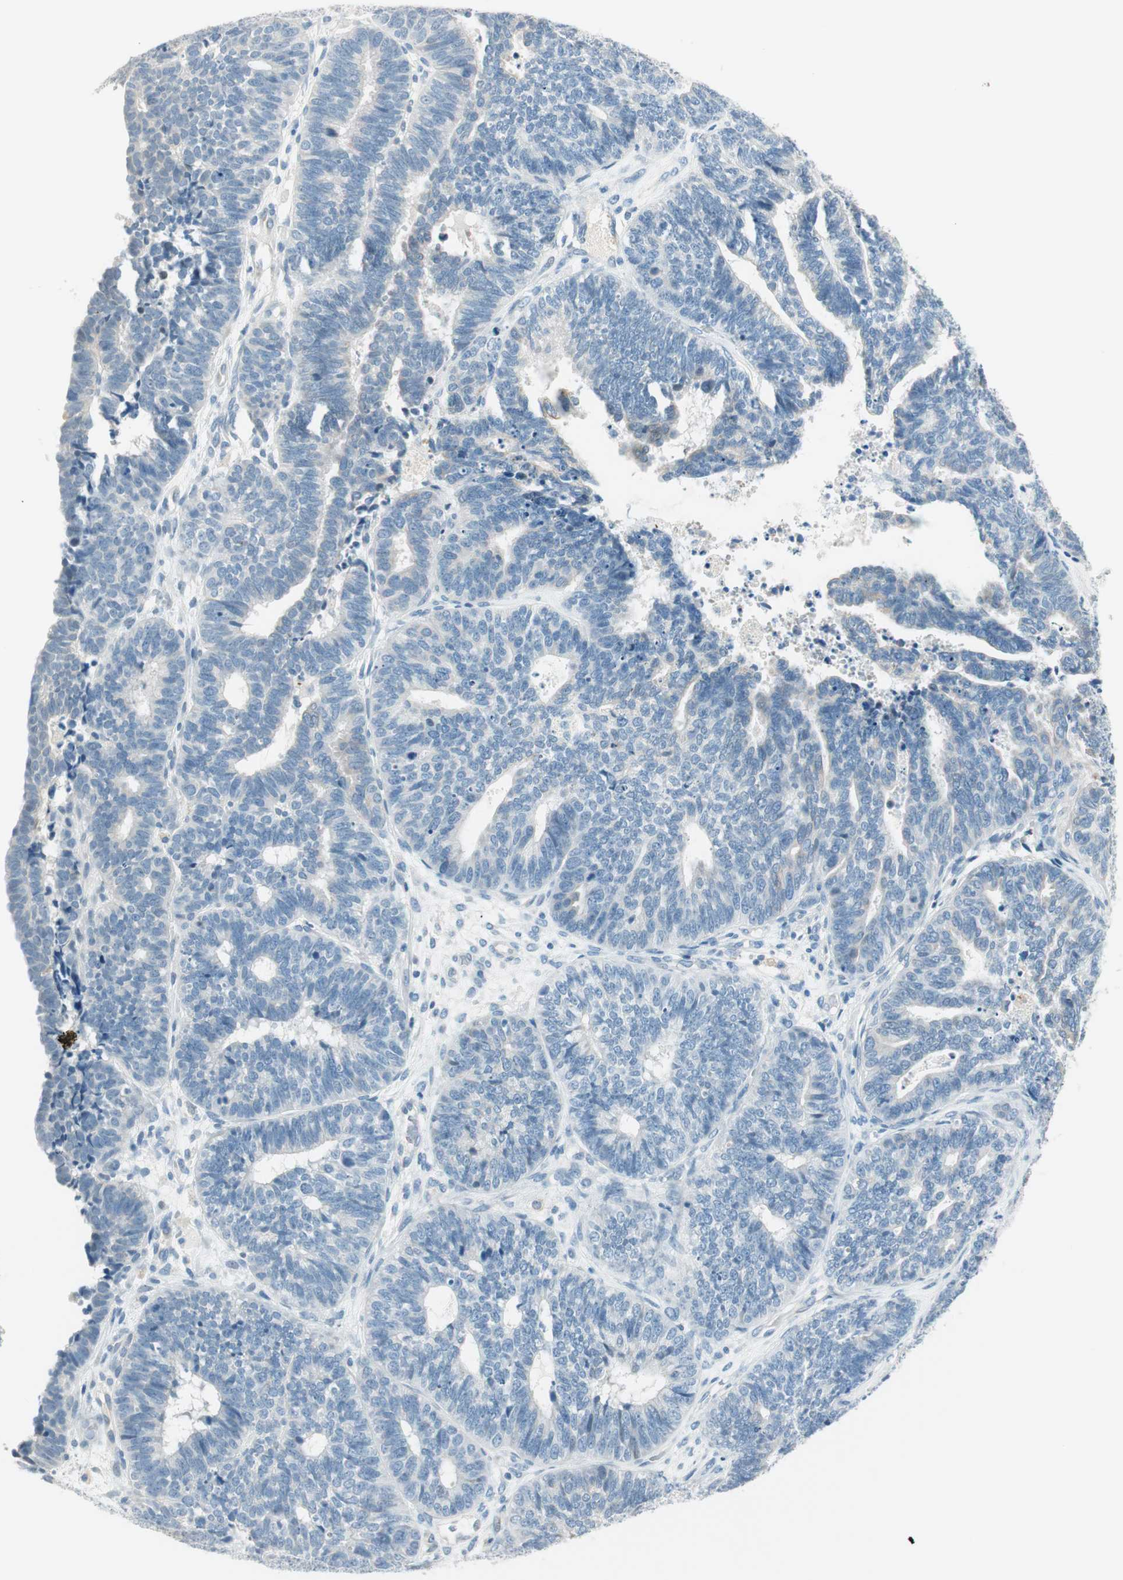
{"staining": {"intensity": "negative", "quantity": "none", "location": "none"}, "tissue": "endometrial cancer", "cell_type": "Tumor cells", "image_type": "cancer", "snomed": [{"axis": "morphology", "description": "Adenocarcinoma, NOS"}, {"axis": "topography", "description": "Endometrium"}], "caption": "Immunohistochemistry image of human endometrial cancer stained for a protein (brown), which displays no positivity in tumor cells.", "gene": "GNAO1", "patient": {"sex": "female", "age": 70}}